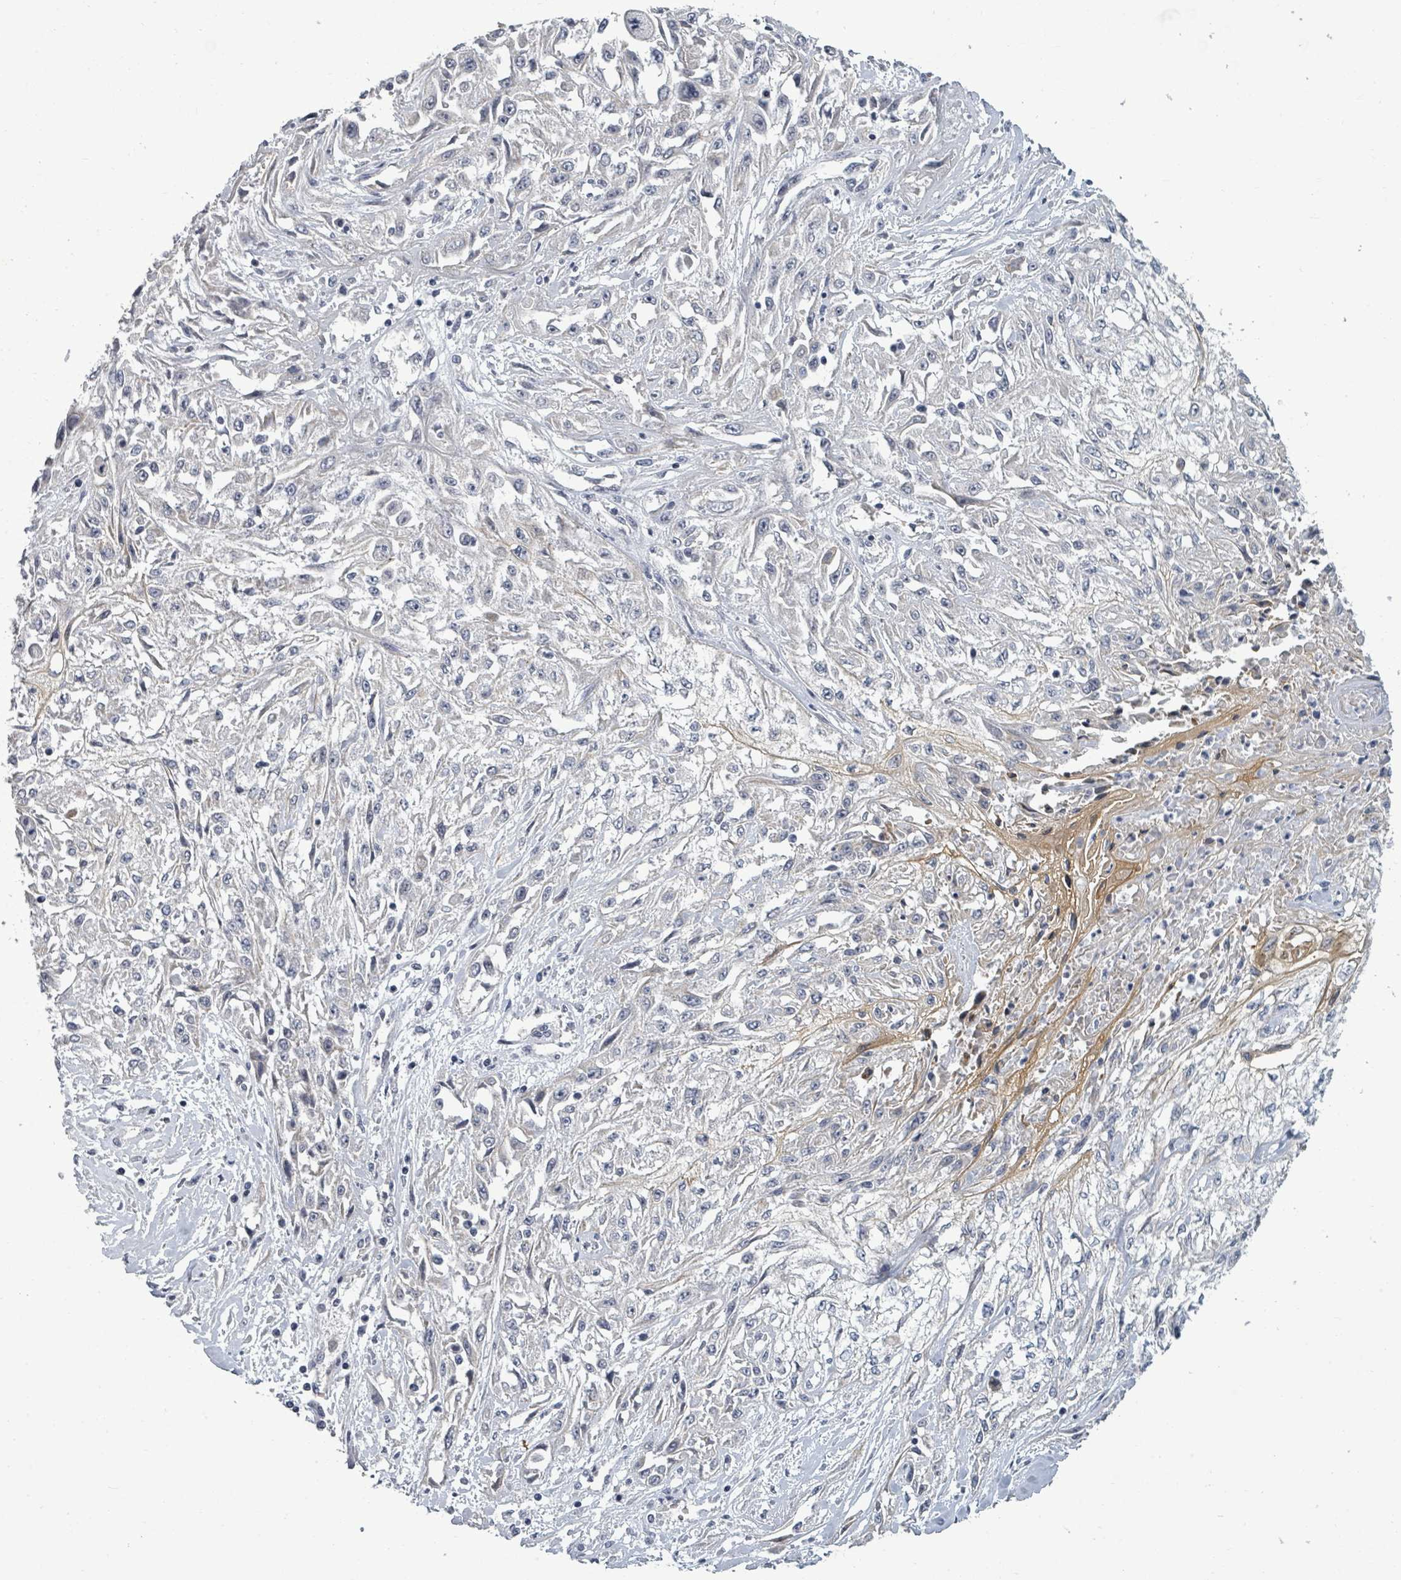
{"staining": {"intensity": "negative", "quantity": "none", "location": "none"}, "tissue": "skin cancer", "cell_type": "Tumor cells", "image_type": "cancer", "snomed": [{"axis": "morphology", "description": "Squamous cell carcinoma, NOS"}, {"axis": "morphology", "description": "Squamous cell carcinoma, metastatic, NOS"}, {"axis": "topography", "description": "Skin"}, {"axis": "topography", "description": "Lymph node"}], "caption": "Tumor cells are negative for brown protein staining in skin metastatic squamous cell carcinoma. (Brightfield microscopy of DAB immunohistochemistry at high magnification).", "gene": "PTPN20", "patient": {"sex": "male", "age": 75}}